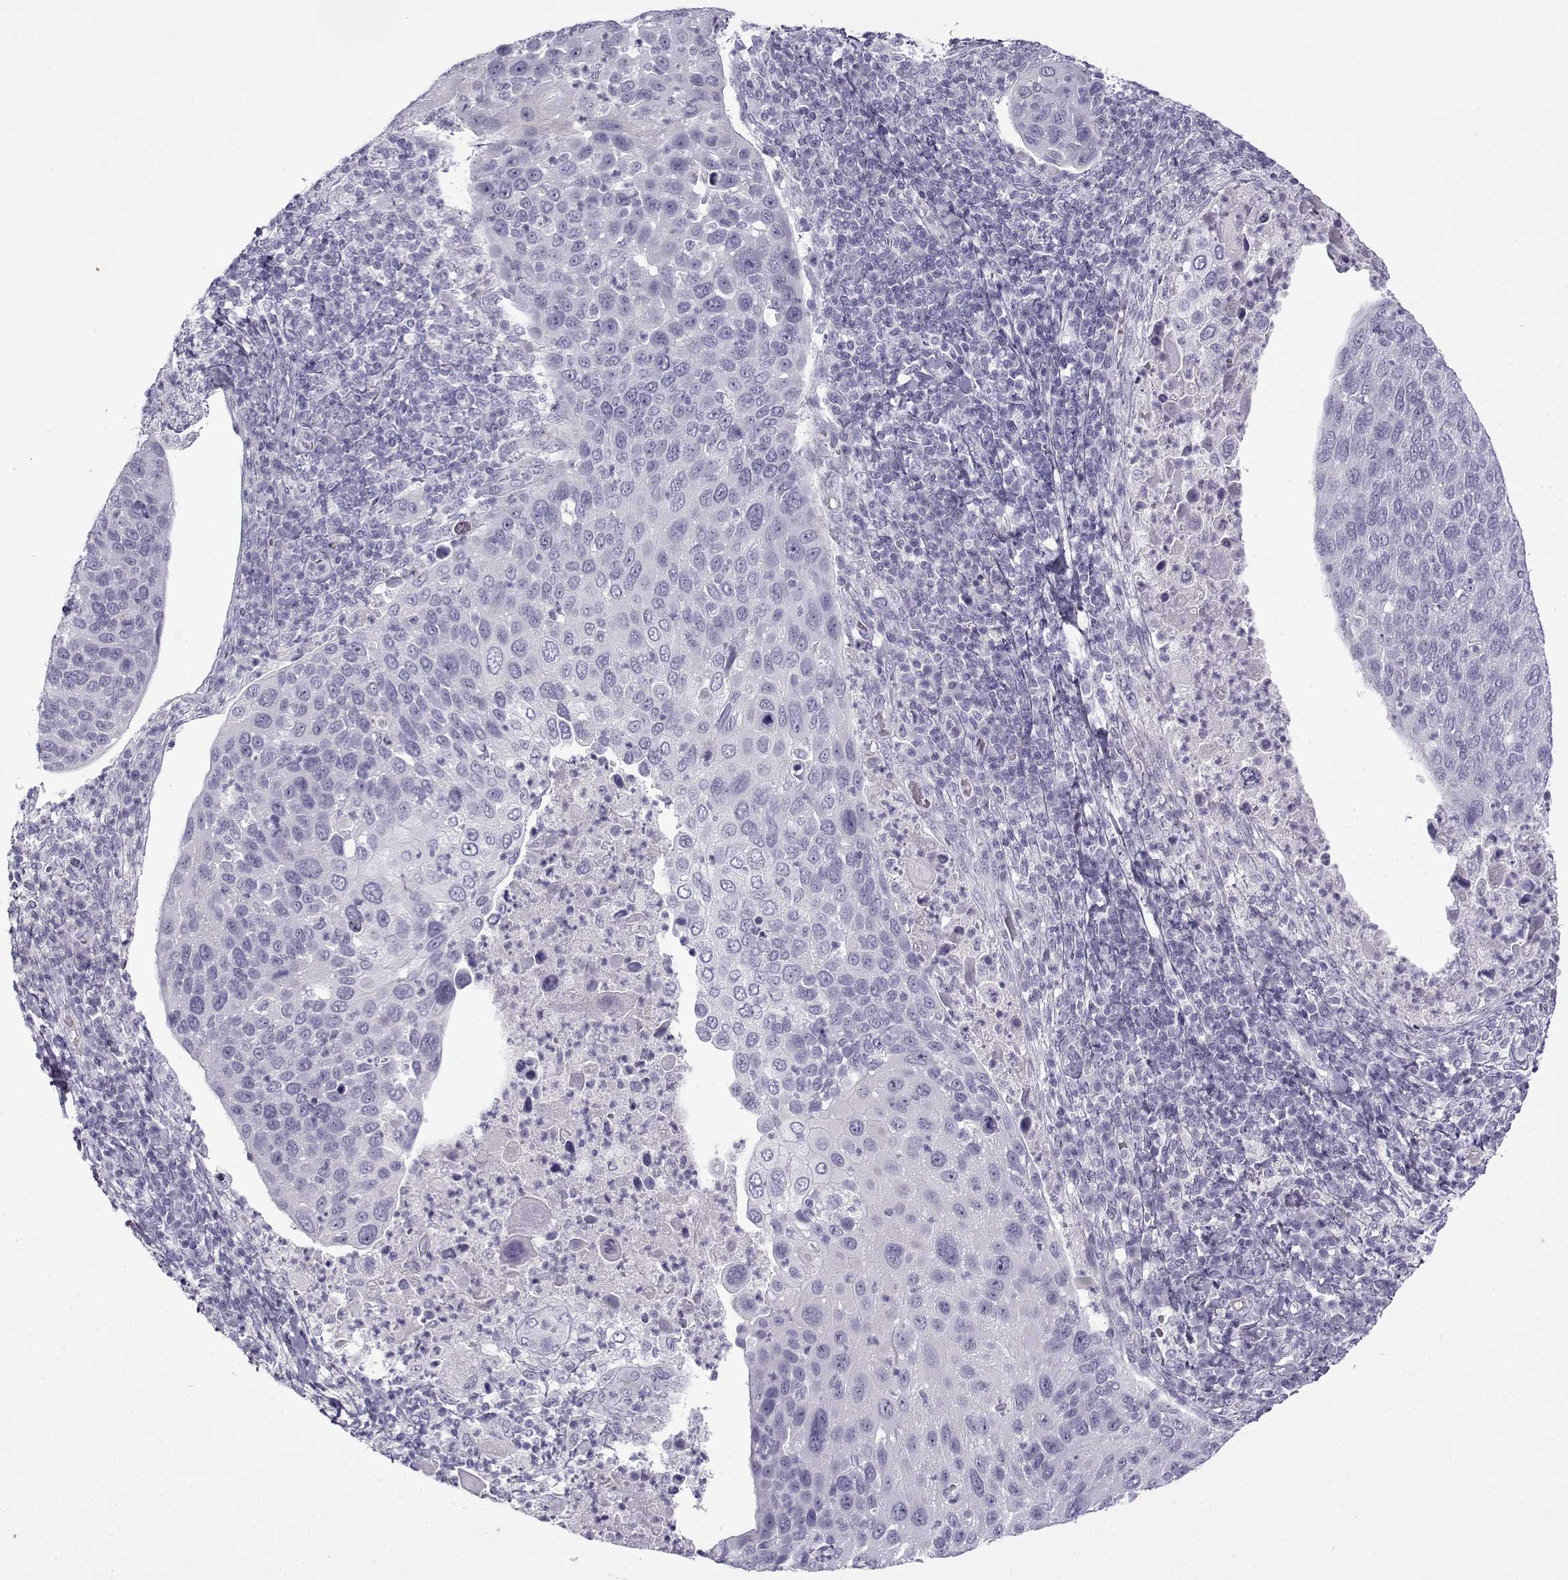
{"staining": {"intensity": "negative", "quantity": "none", "location": "none"}, "tissue": "cervical cancer", "cell_type": "Tumor cells", "image_type": "cancer", "snomed": [{"axis": "morphology", "description": "Squamous cell carcinoma, NOS"}, {"axis": "topography", "description": "Cervix"}], "caption": "Cervical cancer (squamous cell carcinoma) was stained to show a protein in brown. There is no significant staining in tumor cells.", "gene": "GTSF1L", "patient": {"sex": "female", "age": 54}}